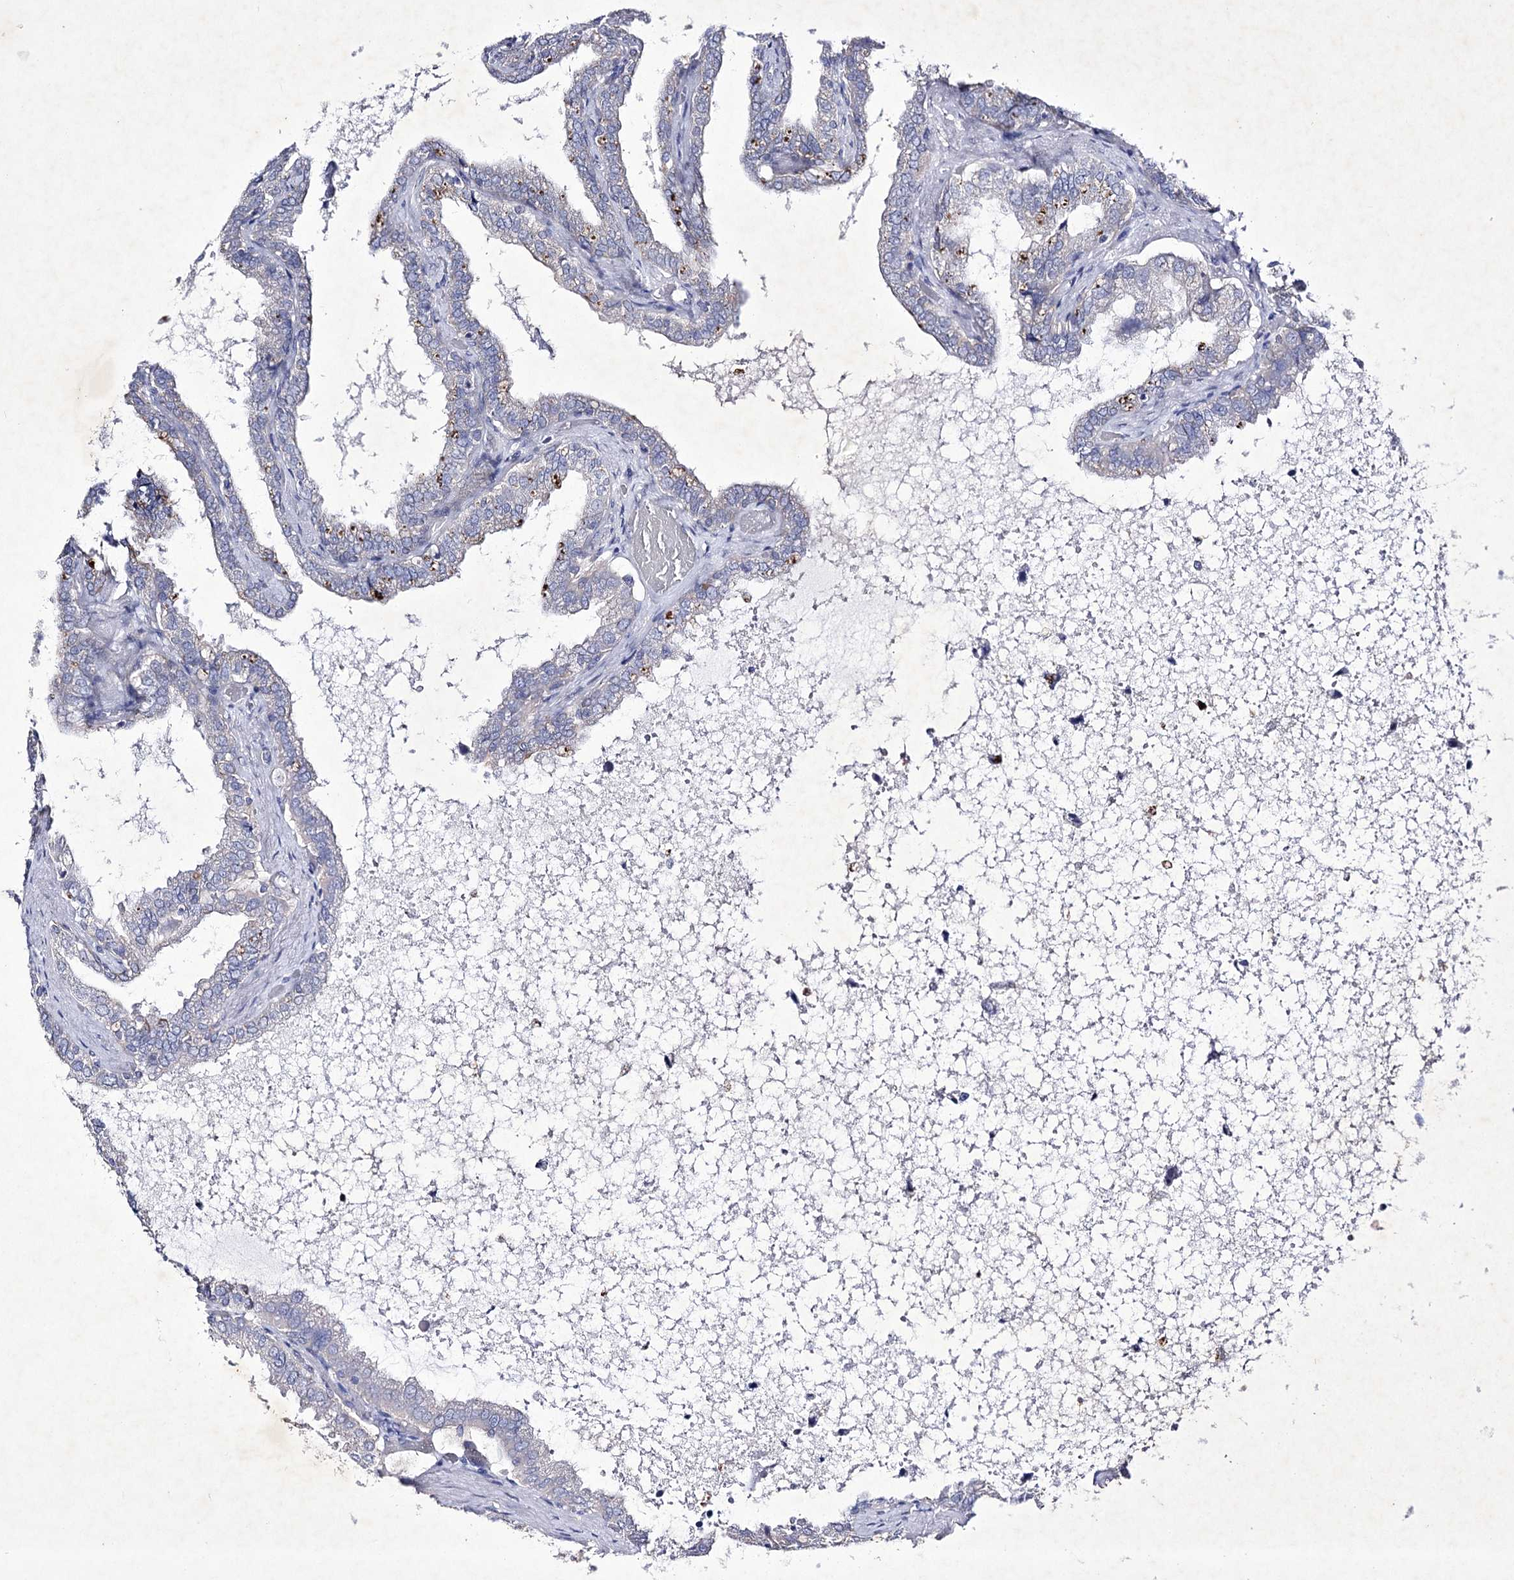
{"staining": {"intensity": "moderate", "quantity": "<25%", "location": "cytoplasmic/membranous"}, "tissue": "seminal vesicle", "cell_type": "Glandular cells", "image_type": "normal", "snomed": [{"axis": "morphology", "description": "Normal tissue, NOS"}, {"axis": "topography", "description": "Seminal veicle"}], "caption": "Protein staining shows moderate cytoplasmic/membranous expression in about <25% of glandular cells in unremarkable seminal vesicle.", "gene": "COX15", "patient": {"sex": "male", "age": 46}}